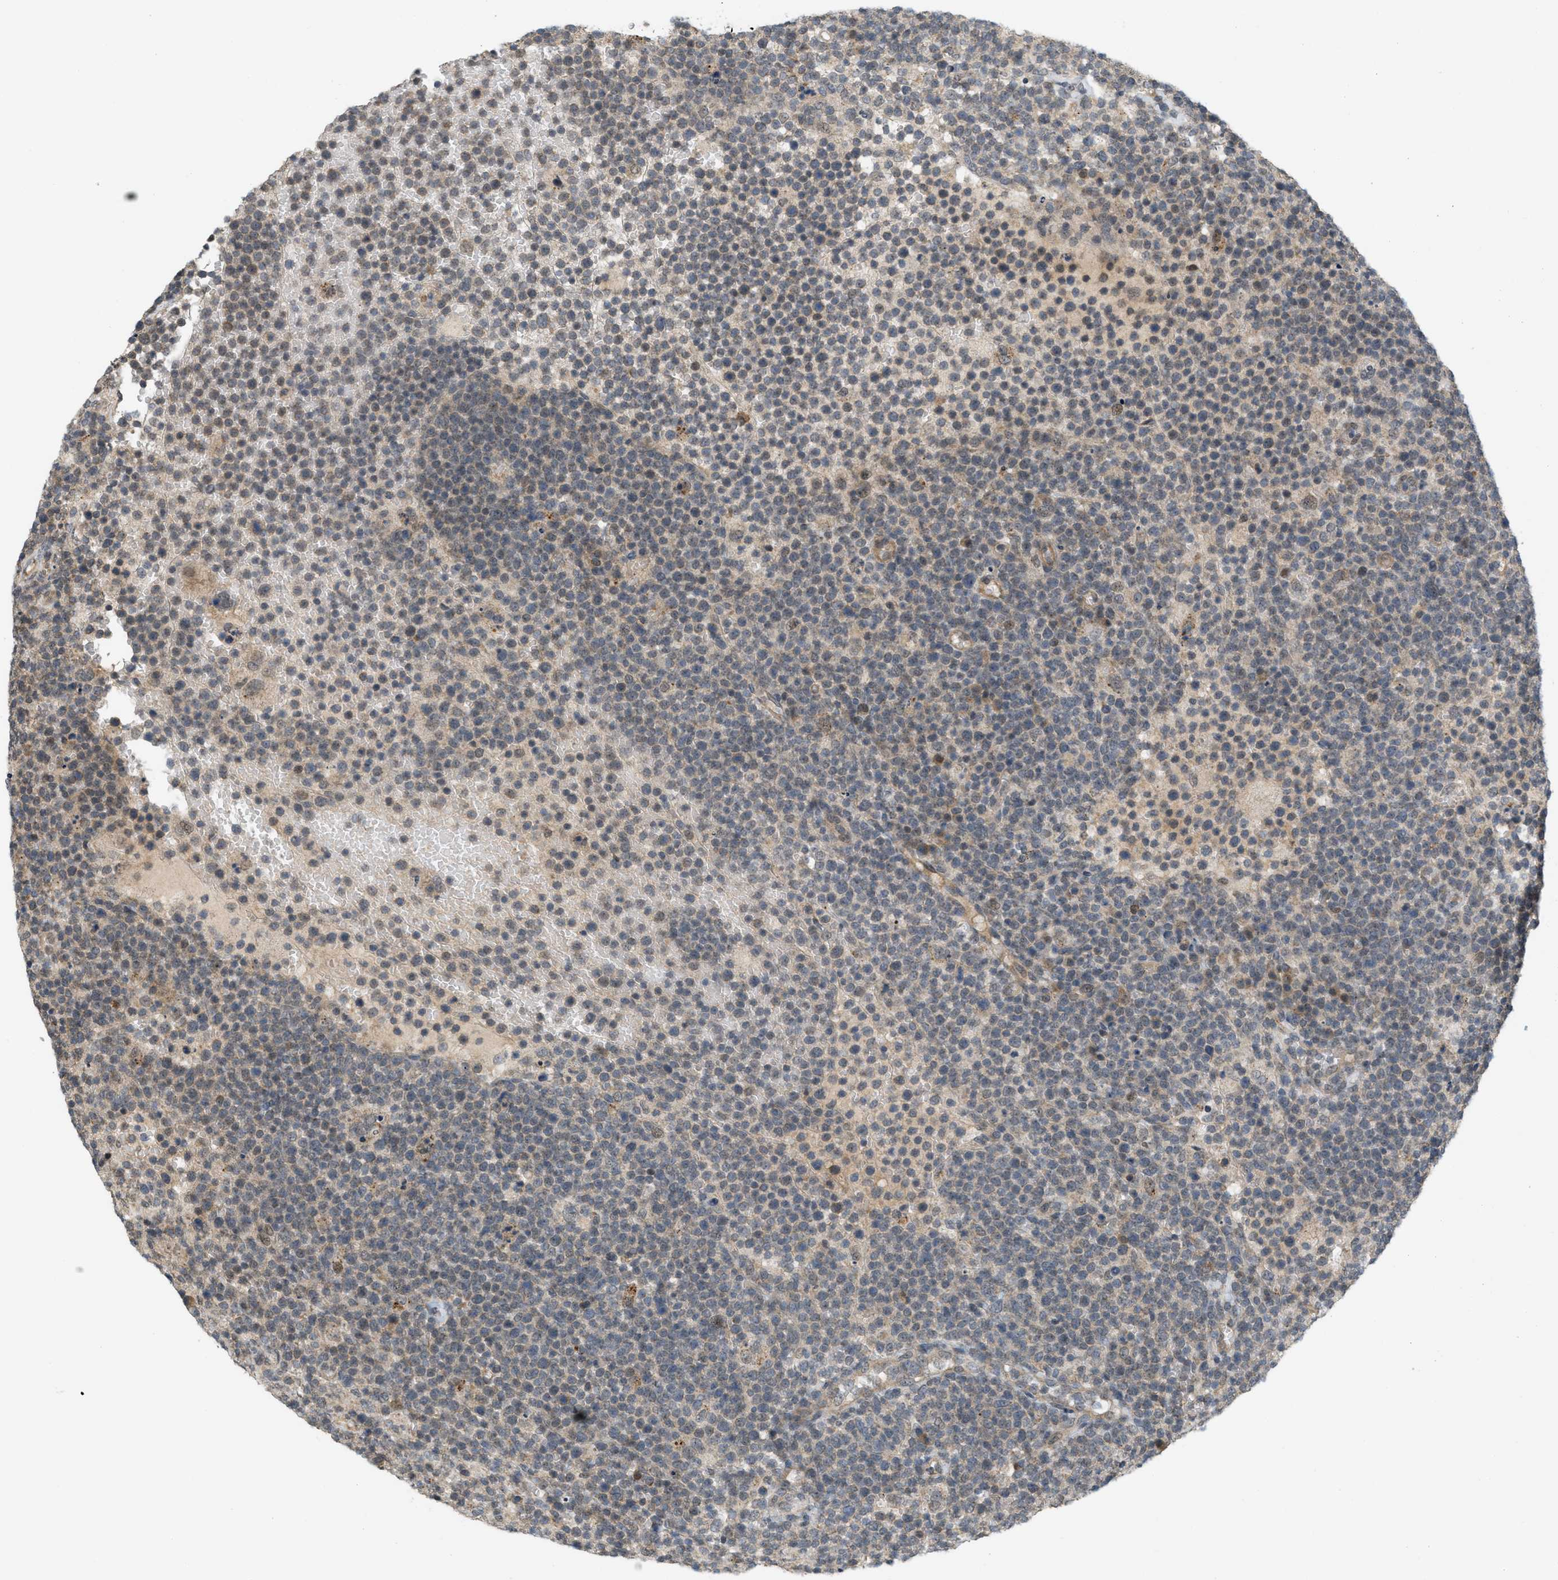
{"staining": {"intensity": "weak", "quantity": "<25%", "location": "cytoplasmic/membranous"}, "tissue": "lymphoma", "cell_type": "Tumor cells", "image_type": "cancer", "snomed": [{"axis": "morphology", "description": "Malignant lymphoma, non-Hodgkin's type, High grade"}, {"axis": "topography", "description": "Lymph node"}], "caption": "Immunohistochemistry micrograph of lymphoma stained for a protein (brown), which demonstrates no staining in tumor cells.", "gene": "PRKD1", "patient": {"sex": "male", "age": 61}}